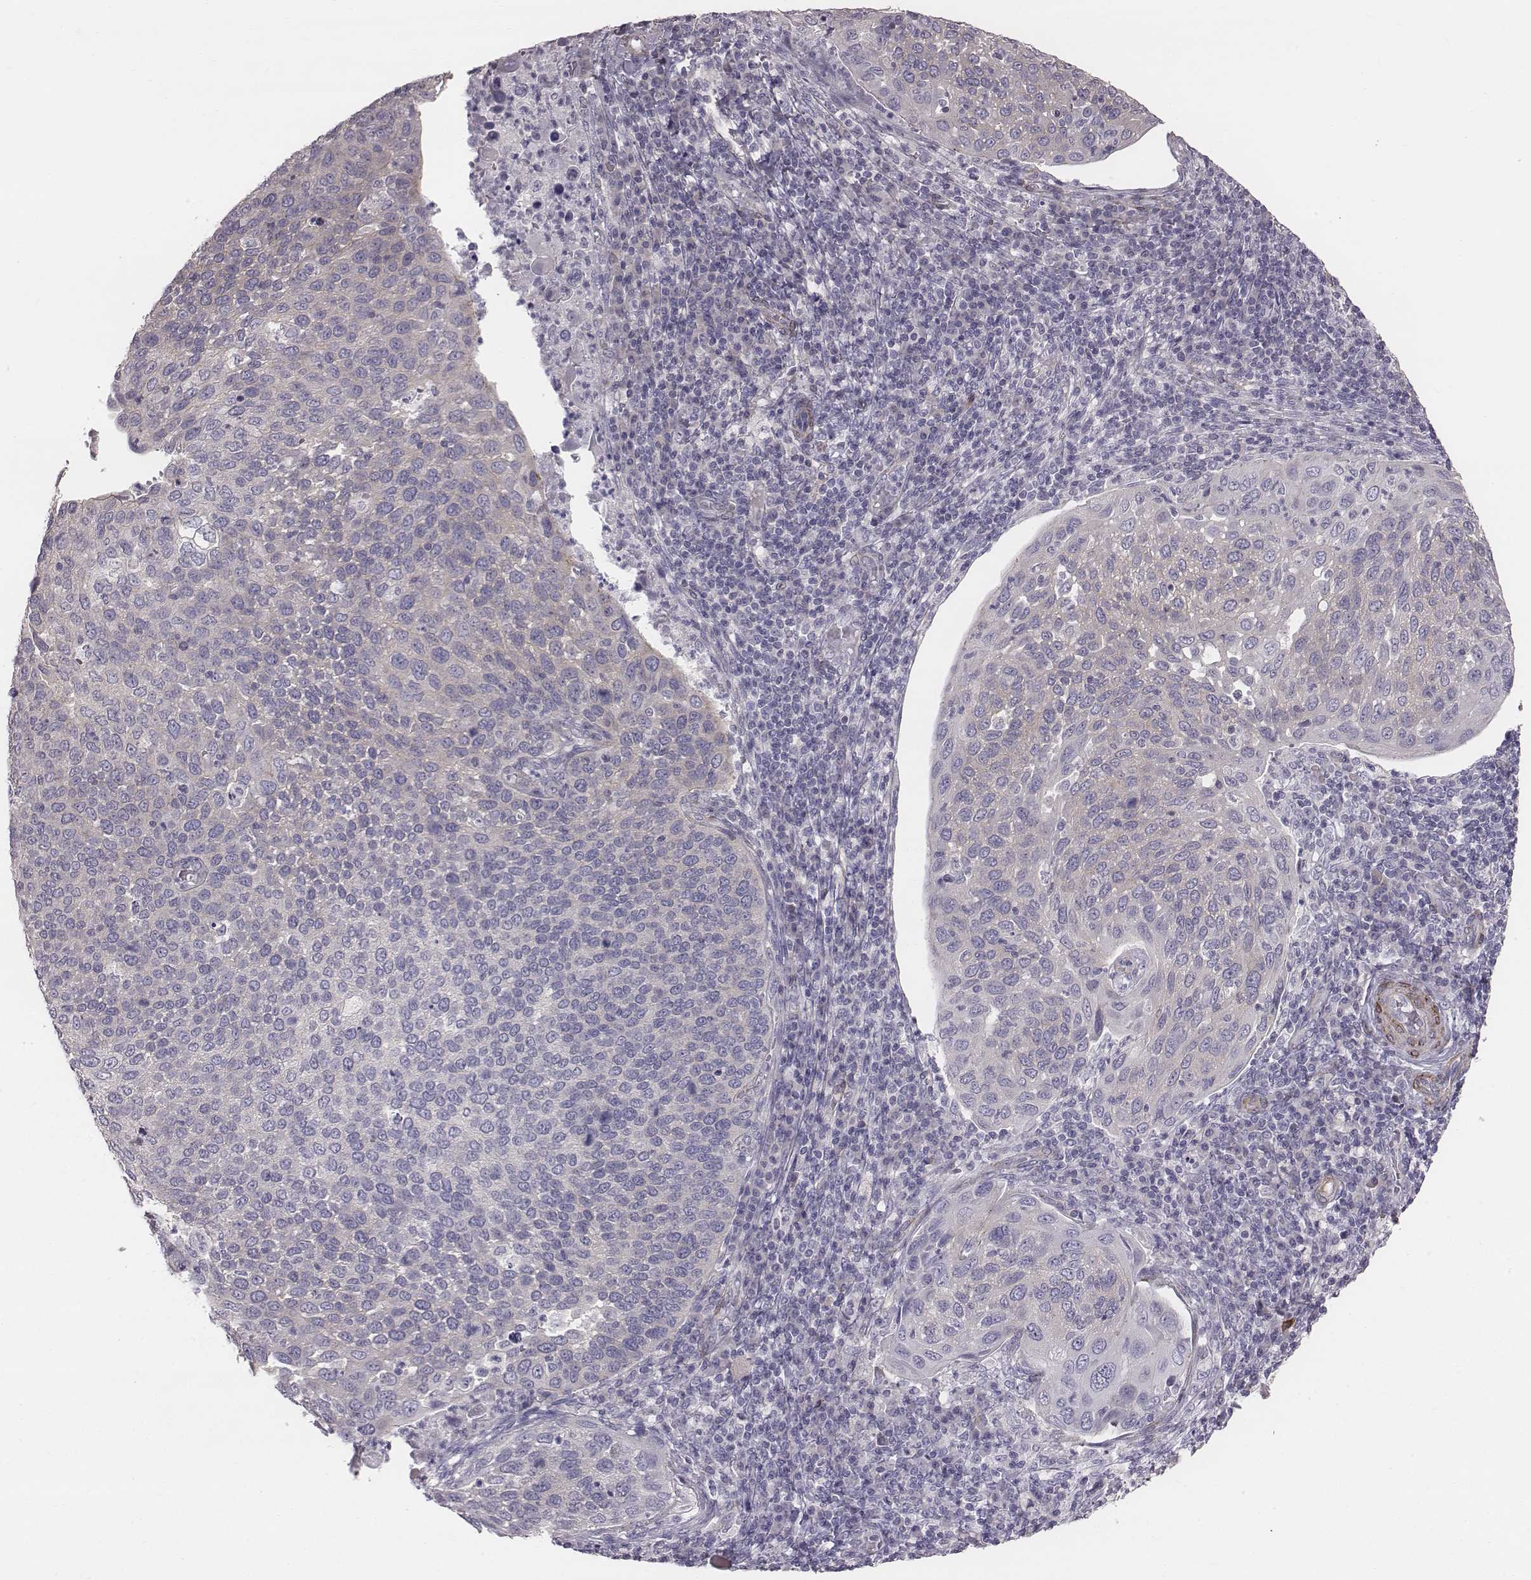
{"staining": {"intensity": "negative", "quantity": "none", "location": "none"}, "tissue": "cervical cancer", "cell_type": "Tumor cells", "image_type": "cancer", "snomed": [{"axis": "morphology", "description": "Squamous cell carcinoma, NOS"}, {"axis": "topography", "description": "Cervix"}], "caption": "This is an IHC image of cervical cancer. There is no positivity in tumor cells.", "gene": "PRKCZ", "patient": {"sex": "female", "age": 54}}